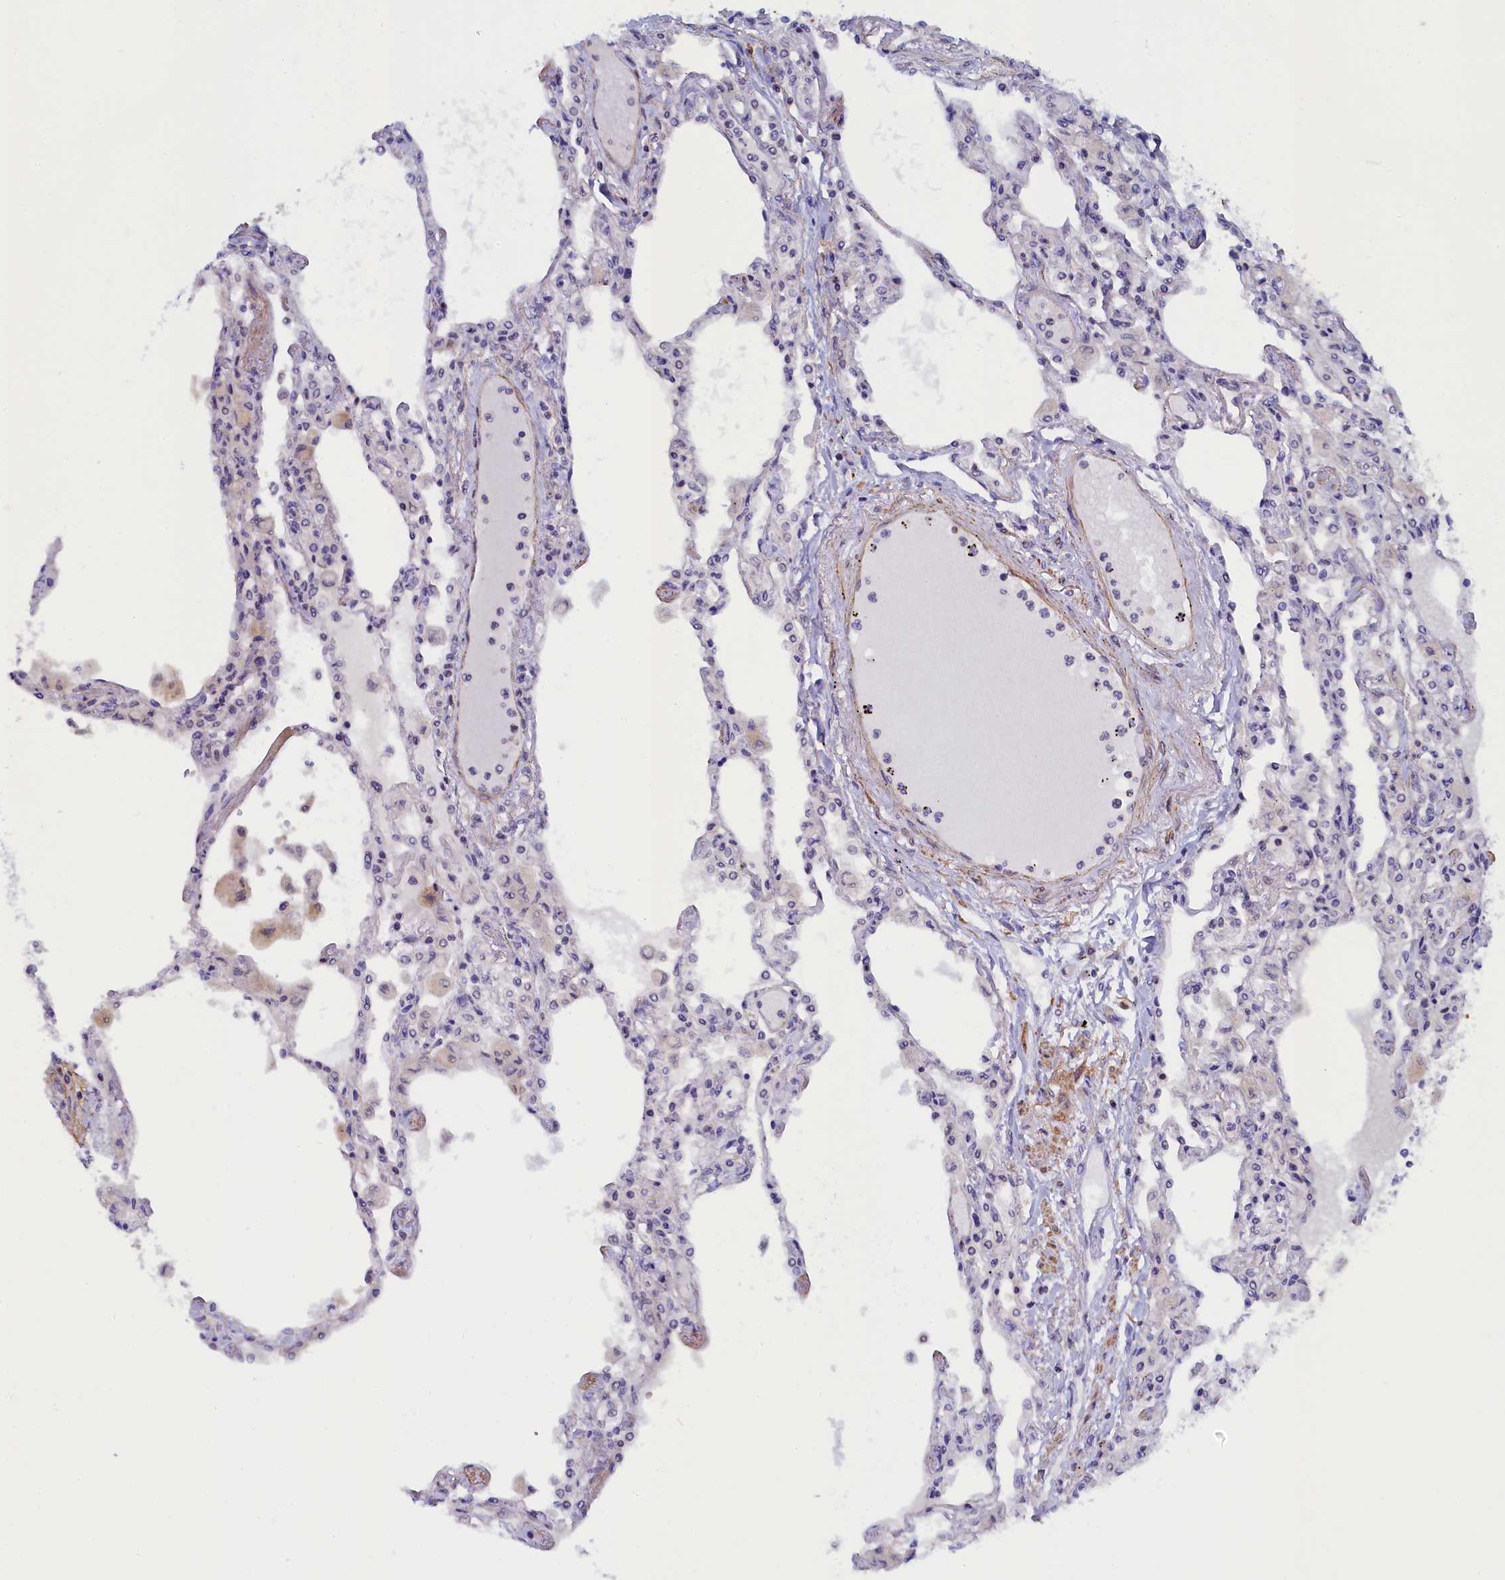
{"staining": {"intensity": "negative", "quantity": "none", "location": "none"}, "tissue": "lung", "cell_type": "Alveolar cells", "image_type": "normal", "snomed": [{"axis": "morphology", "description": "Normal tissue, NOS"}, {"axis": "topography", "description": "Bronchus"}, {"axis": "topography", "description": "Lung"}], "caption": "Immunohistochemistry (IHC) image of benign lung stained for a protein (brown), which shows no staining in alveolar cells.", "gene": "INTS14", "patient": {"sex": "female", "age": 49}}